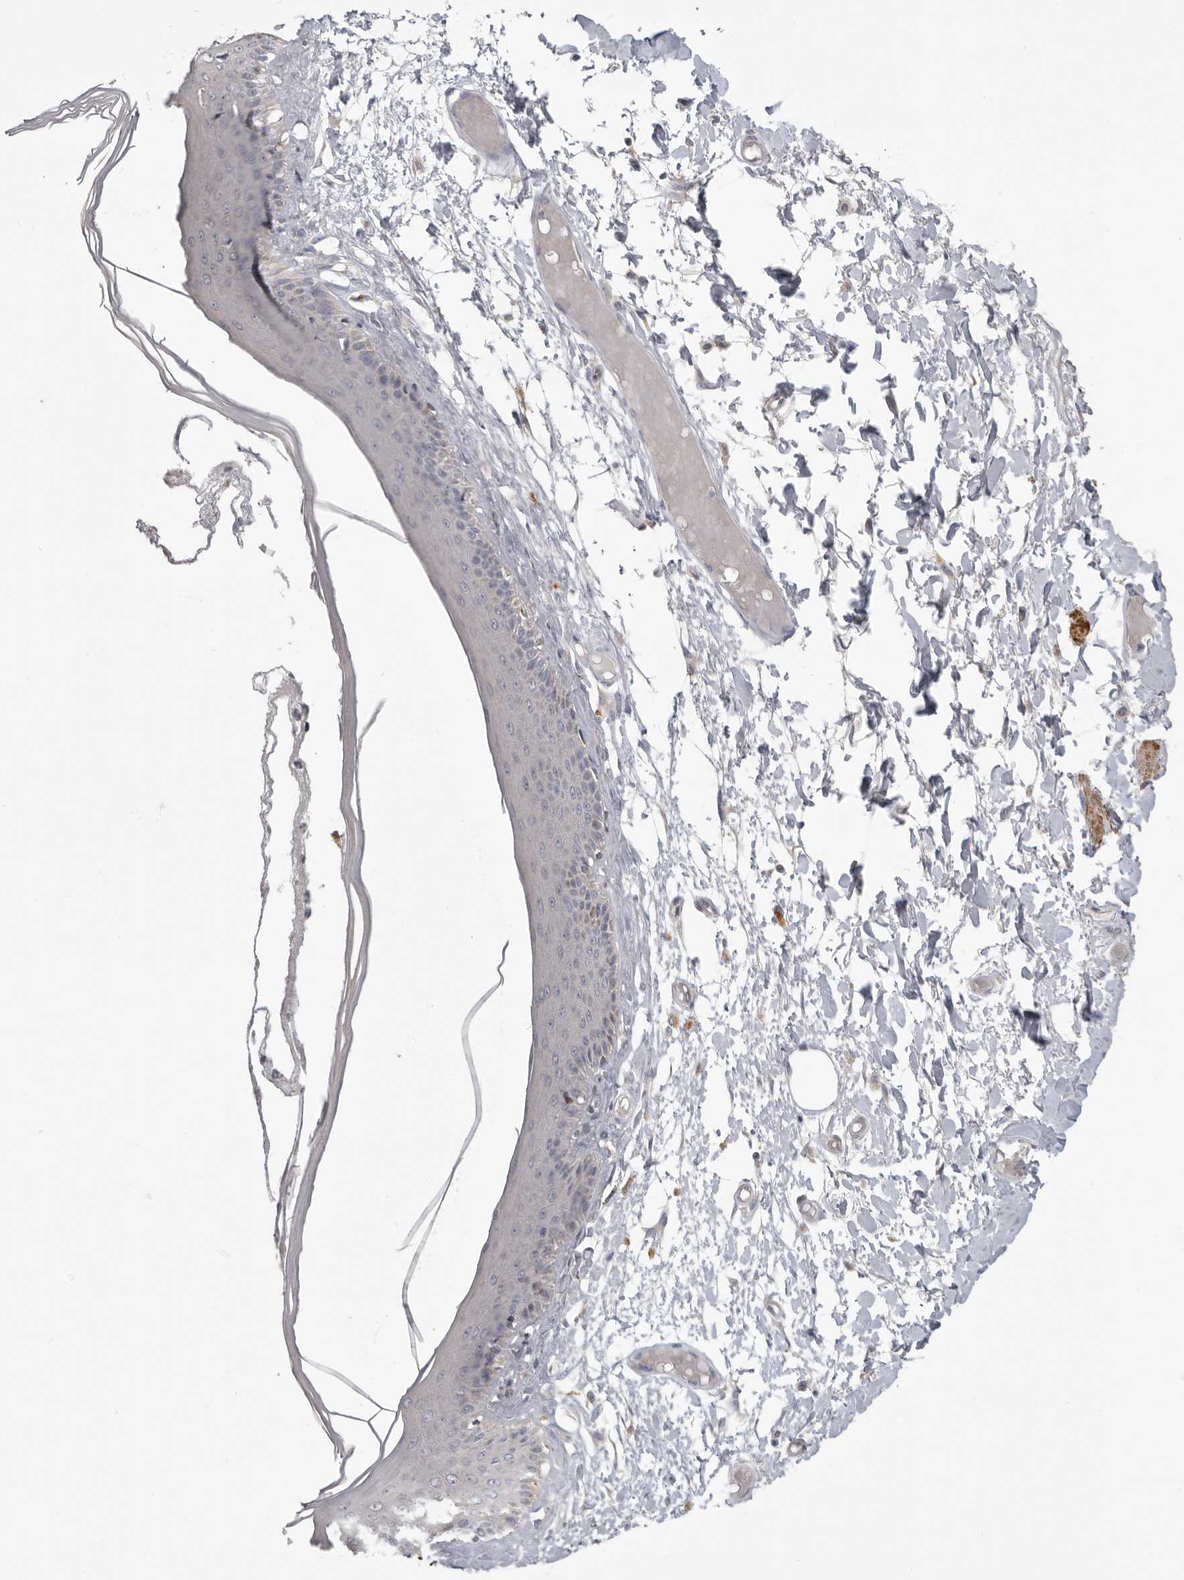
{"staining": {"intensity": "moderate", "quantity": "25%-75%", "location": "cytoplasmic/membranous"}, "tissue": "skin", "cell_type": "Epidermal cells", "image_type": "normal", "snomed": [{"axis": "morphology", "description": "Normal tissue, NOS"}, {"axis": "topography", "description": "Vulva"}], "caption": "IHC of unremarkable skin reveals medium levels of moderate cytoplasmic/membranous staining in about 25%-75% of epidermal cells.", "gene": "UNK", "patient": {"sex": "female", "age": 73}}